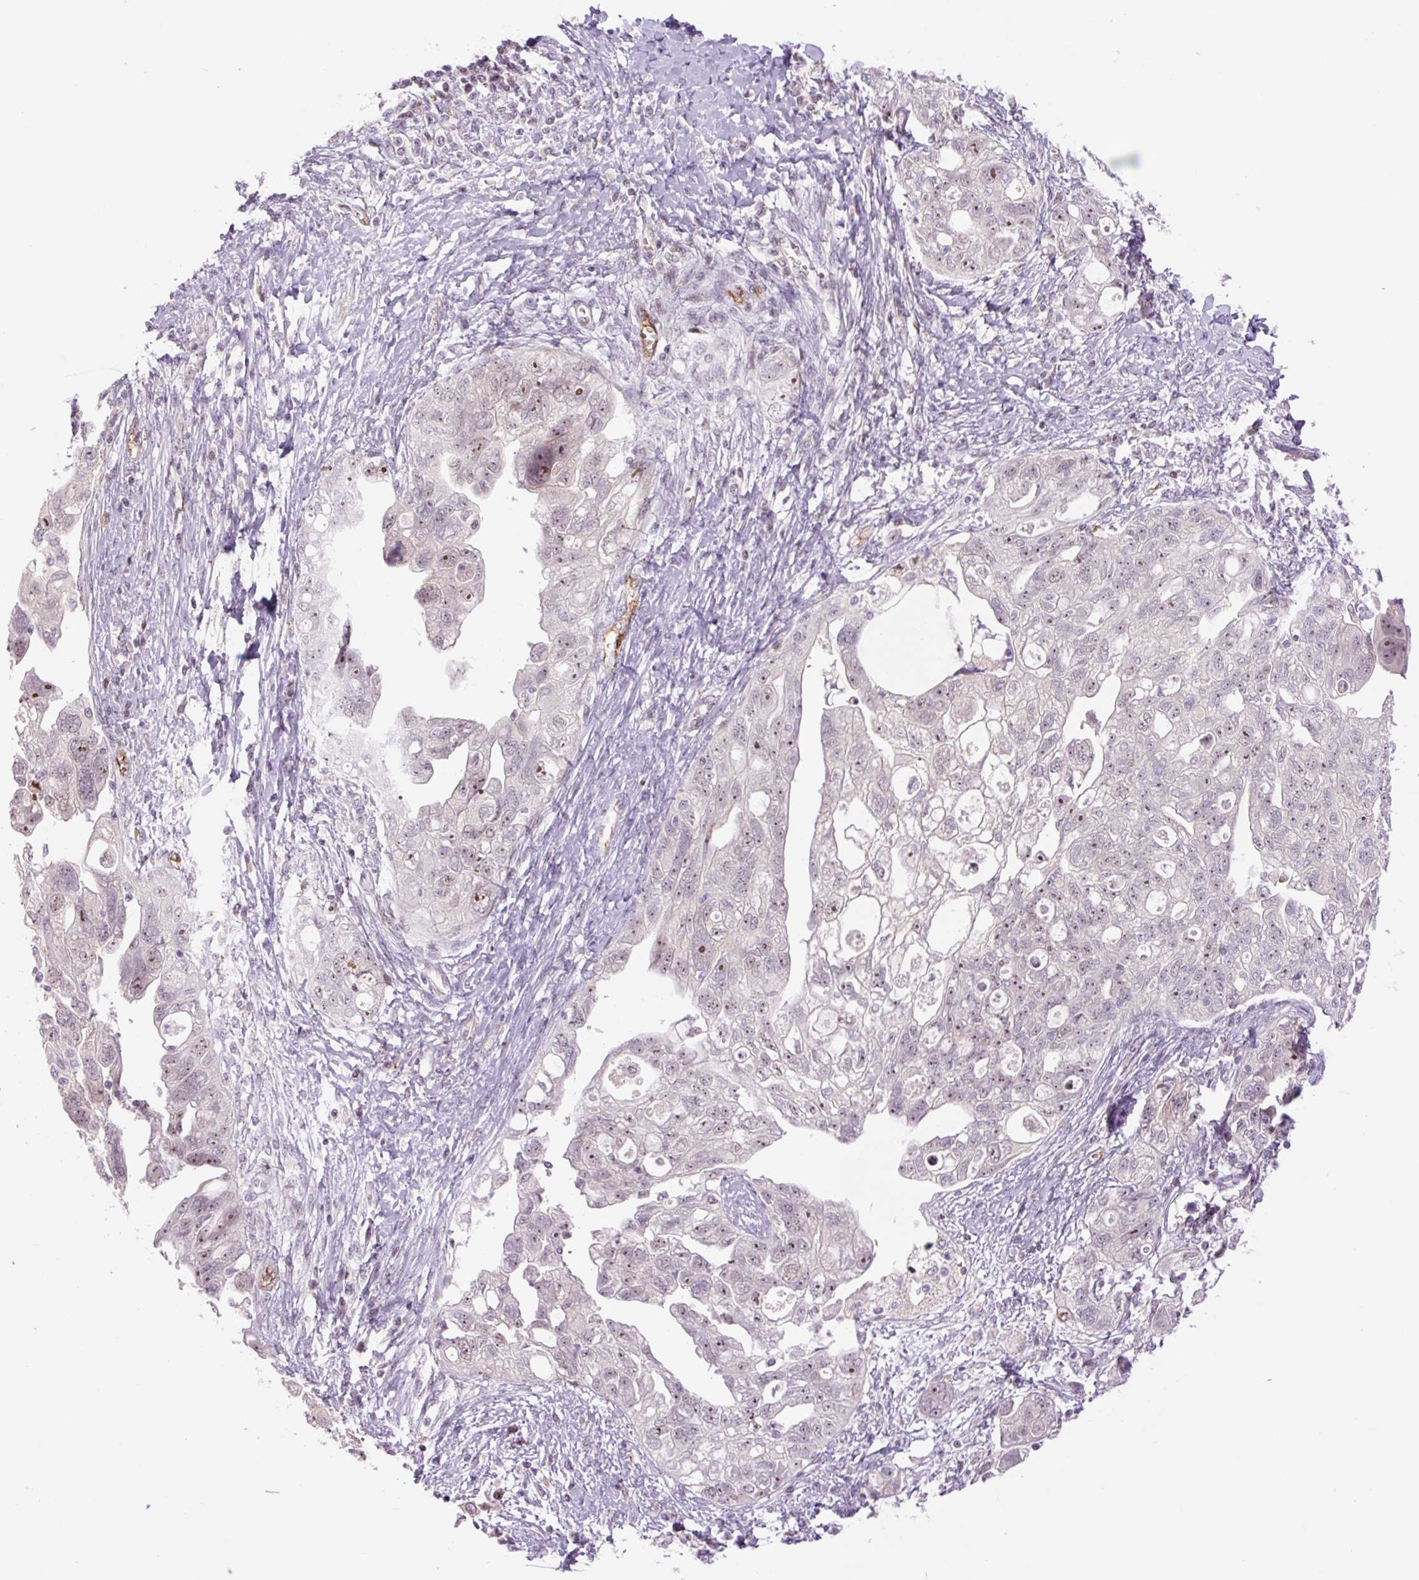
{"staining": {"intensity": "moderate", "quantity": "<25%", "location": "nuclear"}, "tissue": "ovarian cancer", "cell_type": "Tumor cells", "image_type": "cancer", "snomed": [{"axis": "morphology", "description": "Carcinoma, NOS"}, {"axis": "morphology", "description": "Cystadenocarcinoma, serous, NOS"}, {"axis": "topography", "description": "Ovary"}], "caption": "Immunohistochemical staining of human ovarian cancer (serous cystadenocarcinoma) displays moderate nuclear protein expression in about <25% of tumor cells.", "gene": "ZNF417", "patient": {"sex": "female", "age": 69}}